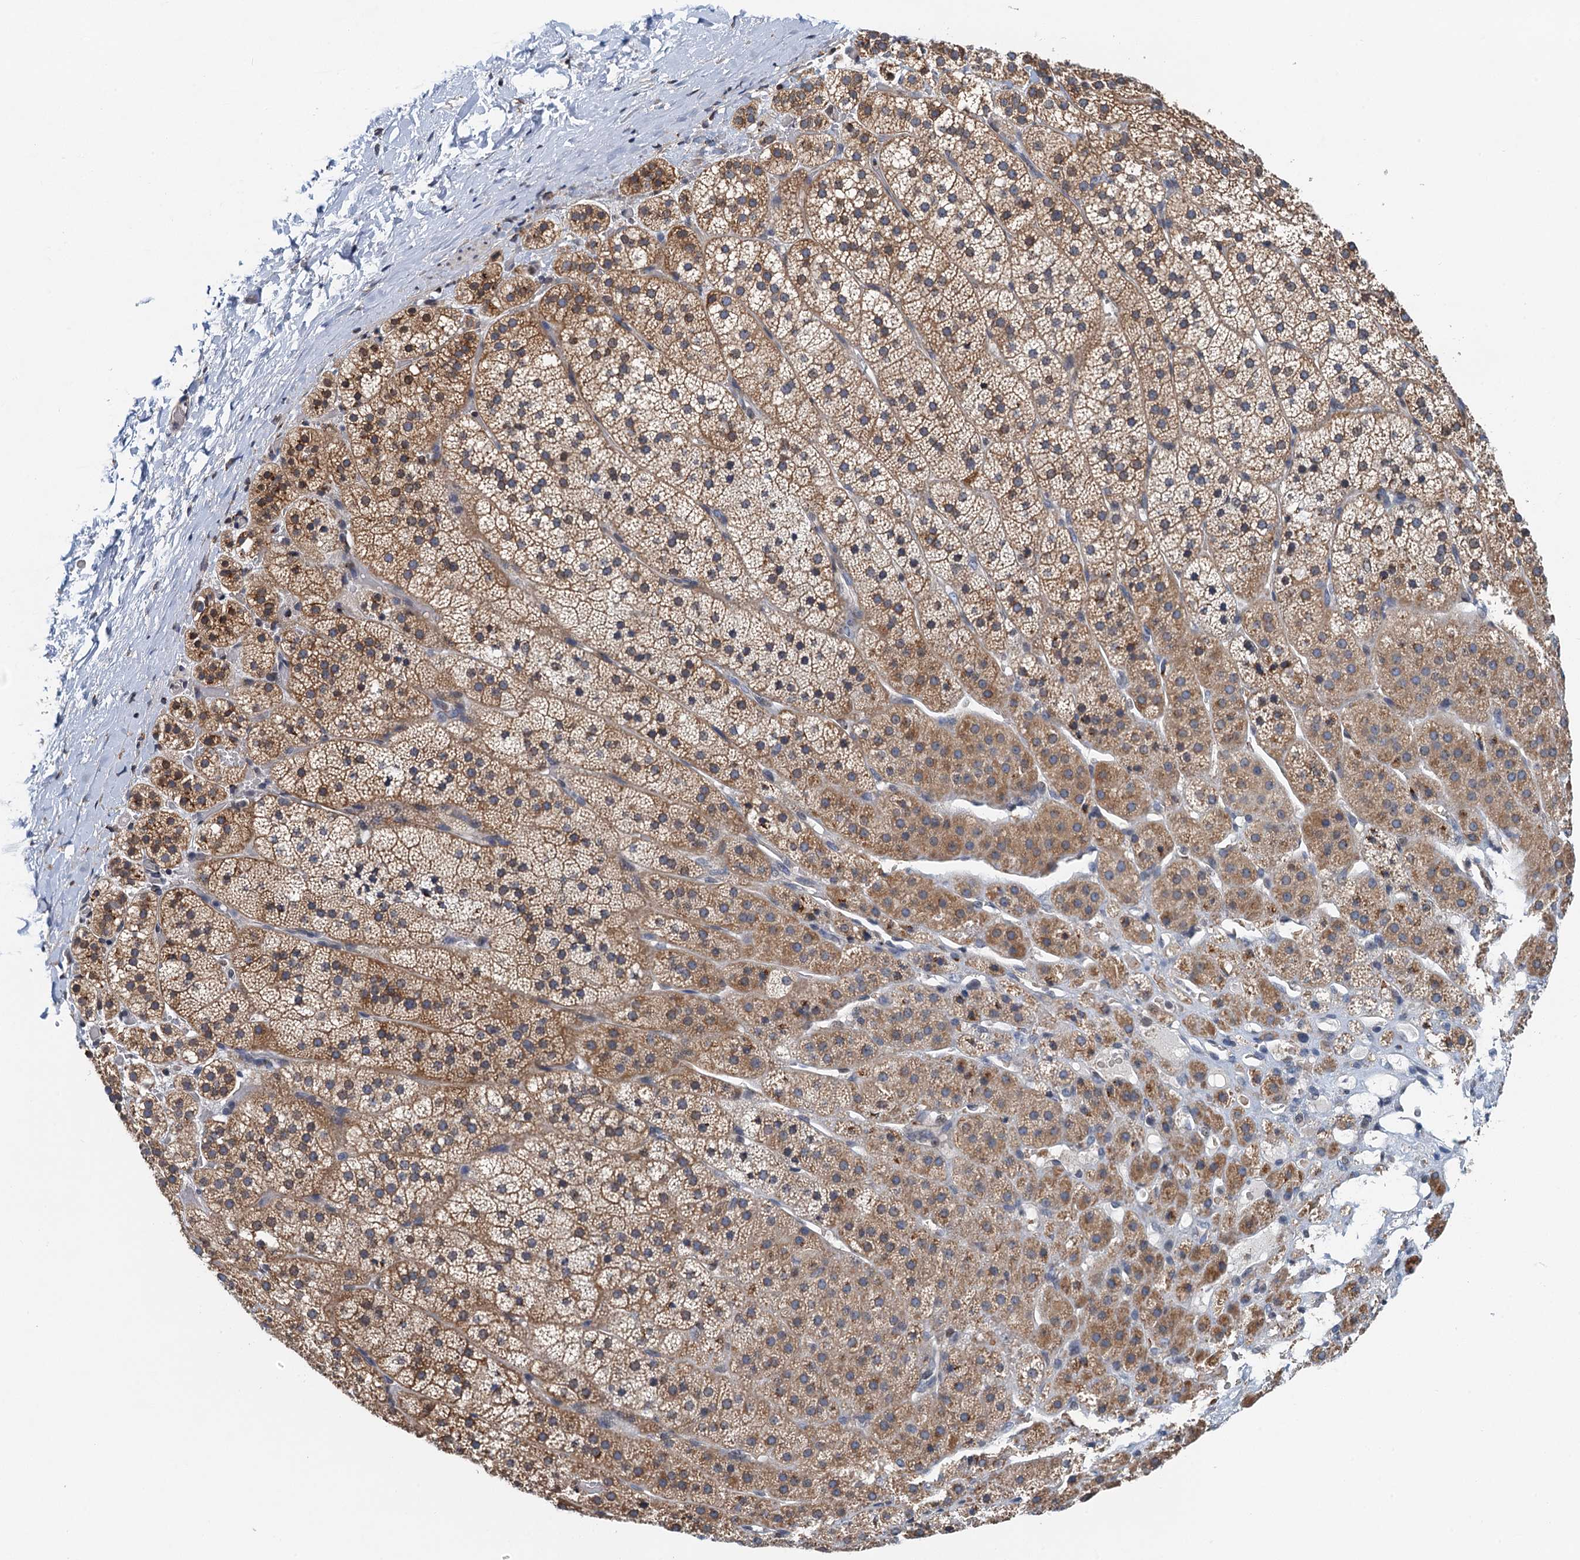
{"staining": {"intensity": "moderate", "quantity": ">75%", "location": "cytoplasmic/membranous"}, "tissue": "adrenal gland", "cell_type": "Glandular cells", "image_type": "normal", "snomed": [{"axis": "morphology", "description": "Normal tissue, NOS"}, {"axis": "topography", "description": "Adrenal gland"}], "caption": "Immunohistochemistry (IHC) of unremarkable adrenal gland shows medium levels of moderate cytoplasmic/membranous staining in approximately >75% of glandular cells.", "gene": "NBEA", "patient": {"sex": "female", "age": 44}}